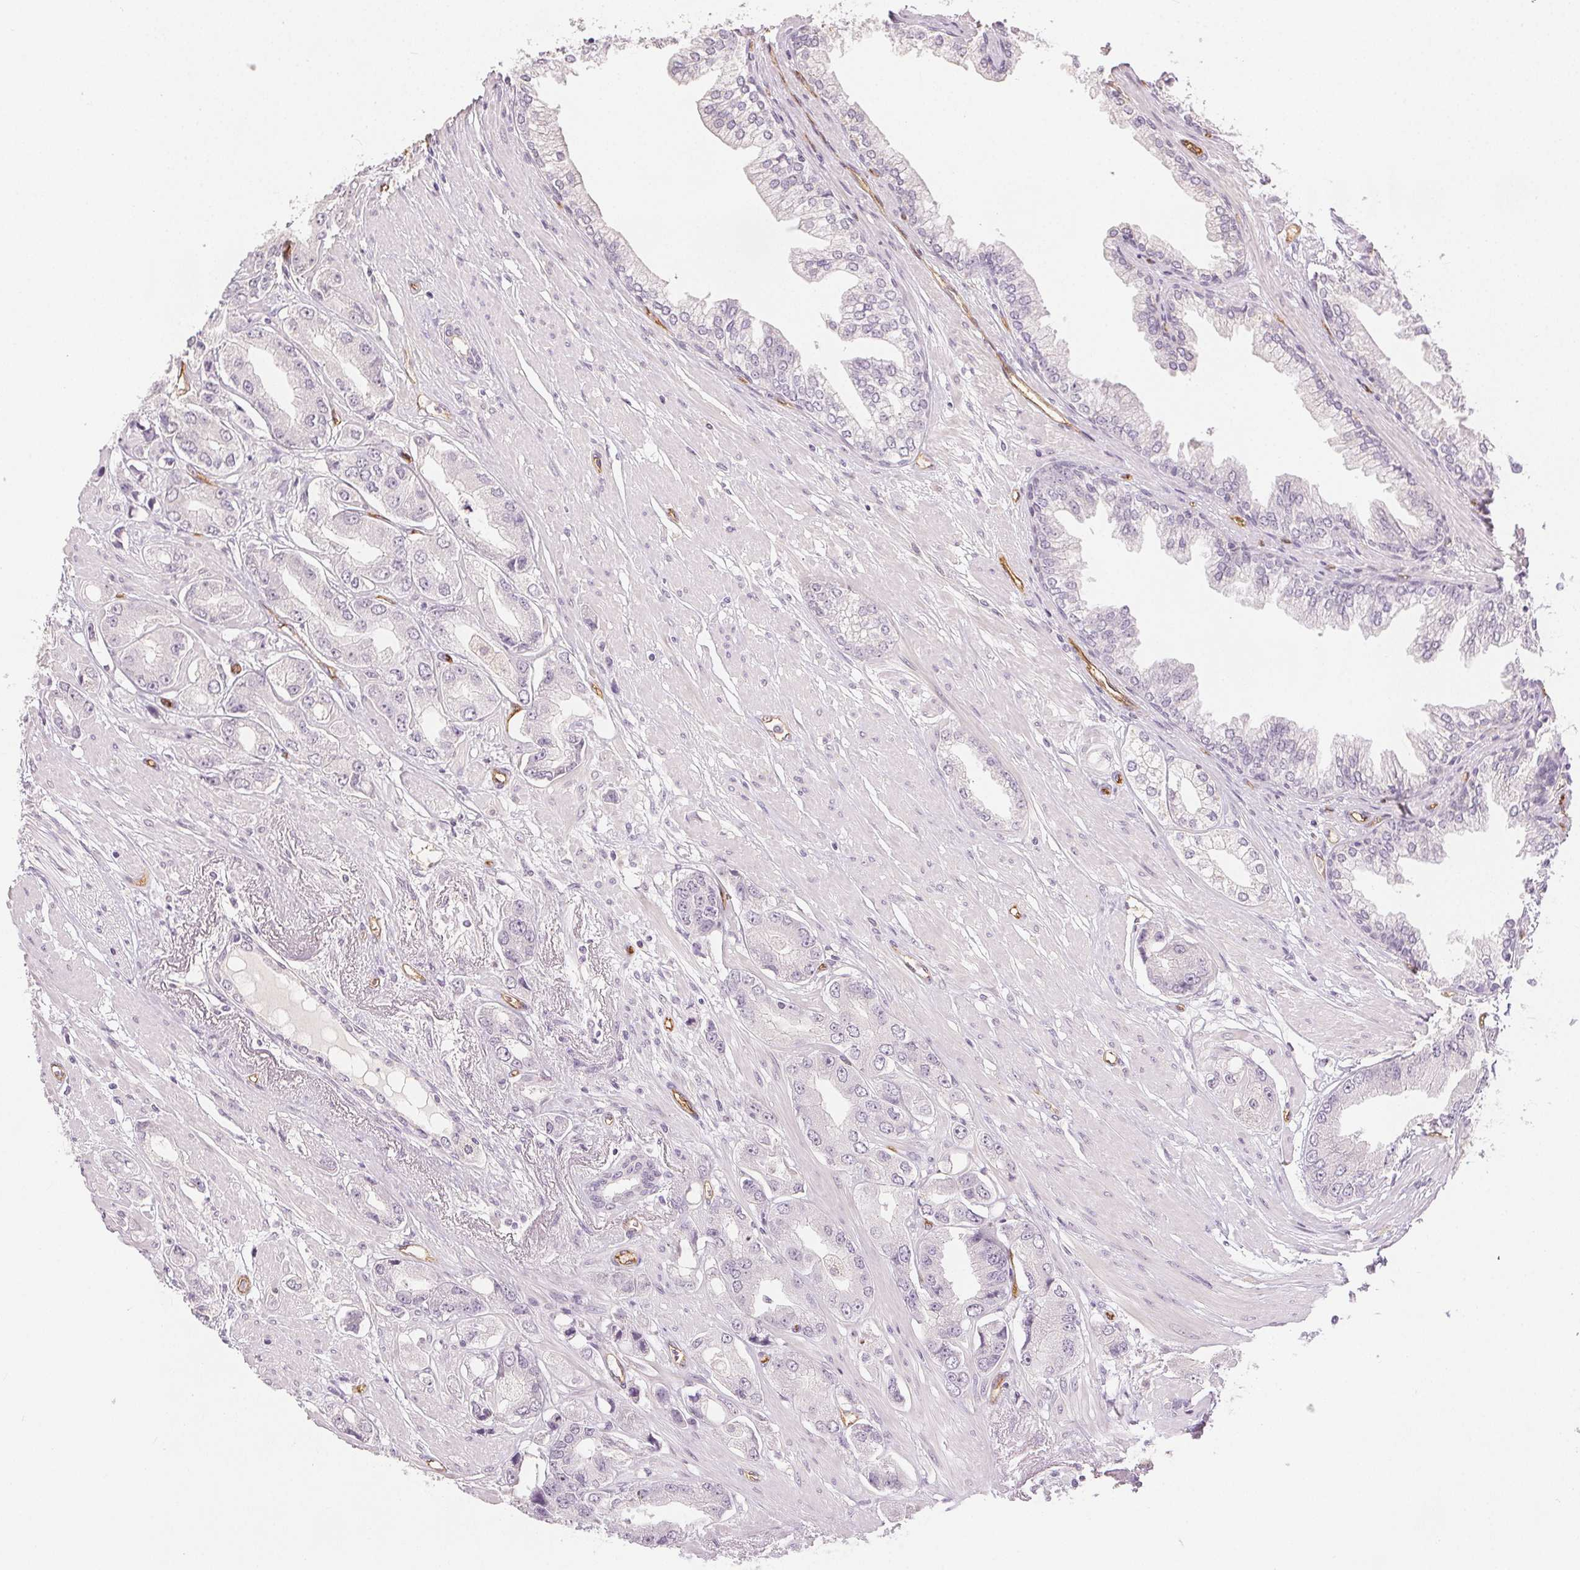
{"staining": {"intensity": "negative", "quantity": "none", "location": "none"}, "tissue": "prostate cancer", "cell_type": "Tumor cells", "image_type": "cancer", "snomed": [{"axis": "morphology", "description": "Adenocarcinoma, Low grade"}, {"axis": "topography", "description": "Prostate"}], "caption": "The image reveals no significant positivity in tumor cells of low-grade adenocarcinoma (prostate).", "gene": "PODXL", "patient": {"sex": "male", "age": 60}}